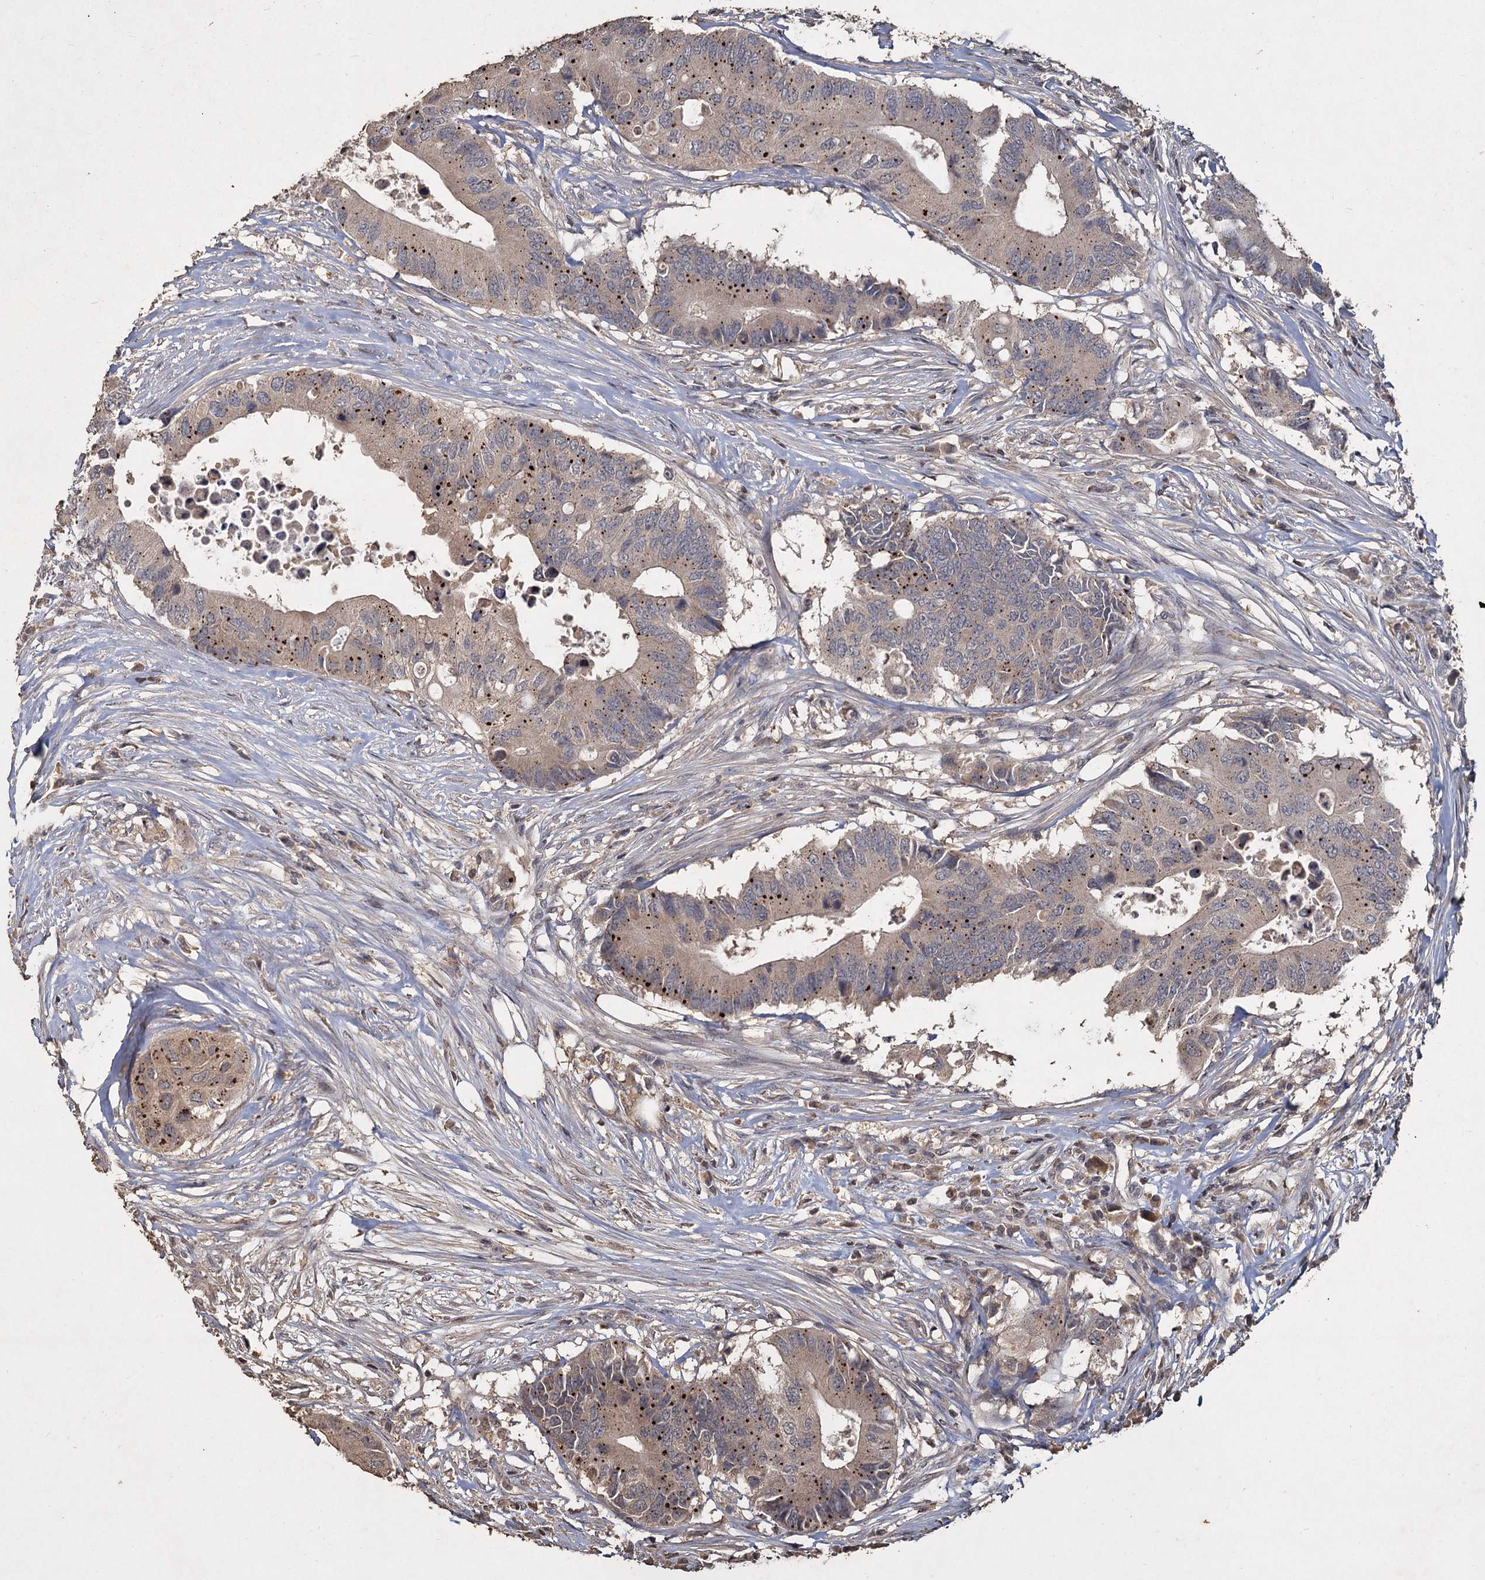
{"staining": {"intensity": "weak", "quantity": "<25%", "location": "cytoplasmic/membranous"}, "tissue": "colorectal cancer", "cell_type": "Tumor cells", "image_type": "cancer", "snomed": [{"axis": "morphology", "description": "Adenocarcinoma, NOS"}, {"axis": "topography", "description": "Colon"}], "caption": "IHC image of colorectal adenocarcinoma stained for a protein (brown), which shows no positivity in tumor cells. (Brightfield microscopy of DAB IHC at high magnification).", "gene": "CCDC61", "patient": {"sex": "male", "age": 71}}